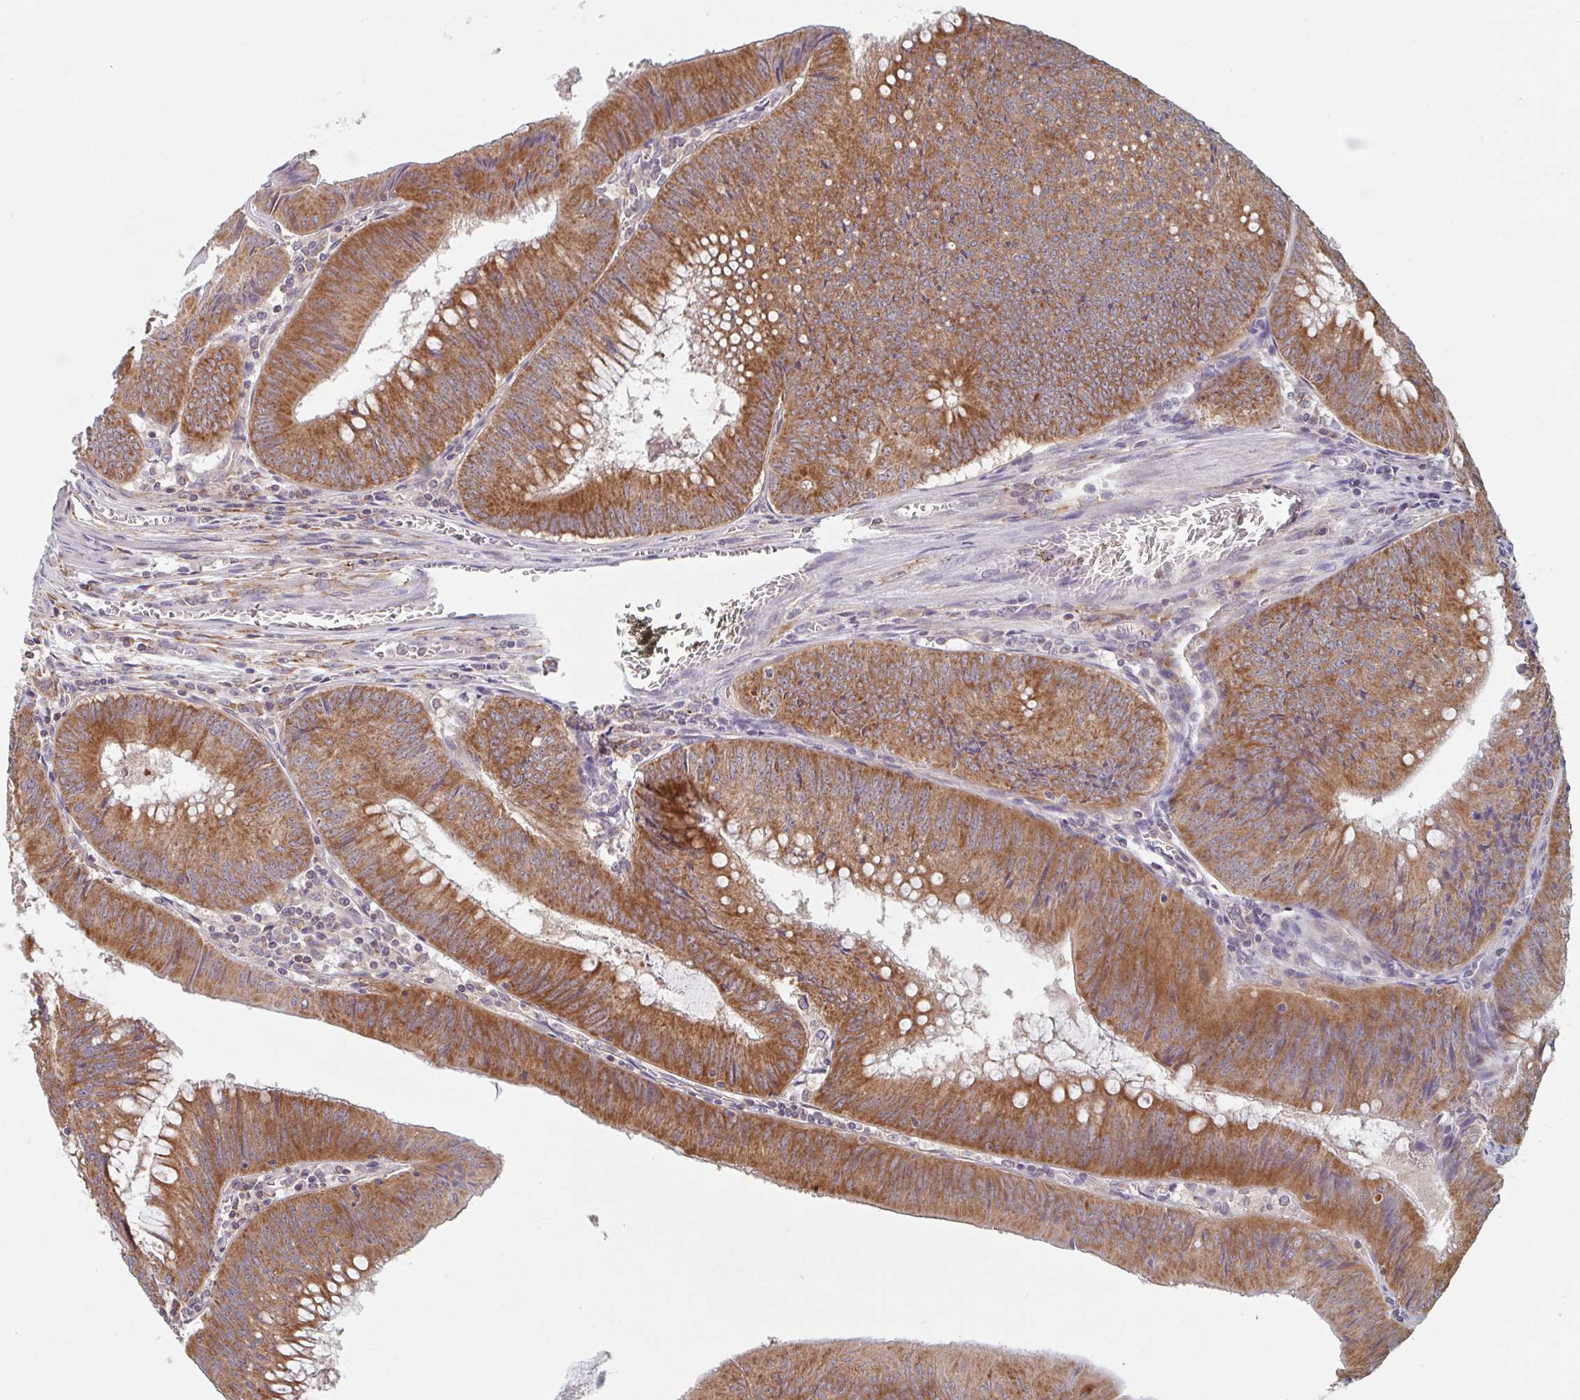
{"staining": {"intensity": "strong", "quantity": ">75%", "location": "cytoplasmic/membranous"}, "tissue": "colorectal cancer", "cell_type": "Tumor cells", "image_type": "cancer", "snomed": [{"axis": "morphology", "description": "Adenocarcinoma, NOS"}, {"axis": "topography", "description": "Rectum"}], "caption": "Protein expression analysis of human colorectal adenocarcinoma reveals strong cytoplasmic/membranous positivity in about >75% of tumor cells.", "gene": "SURF1", "patient": {"sex": "female", "age": 72}}